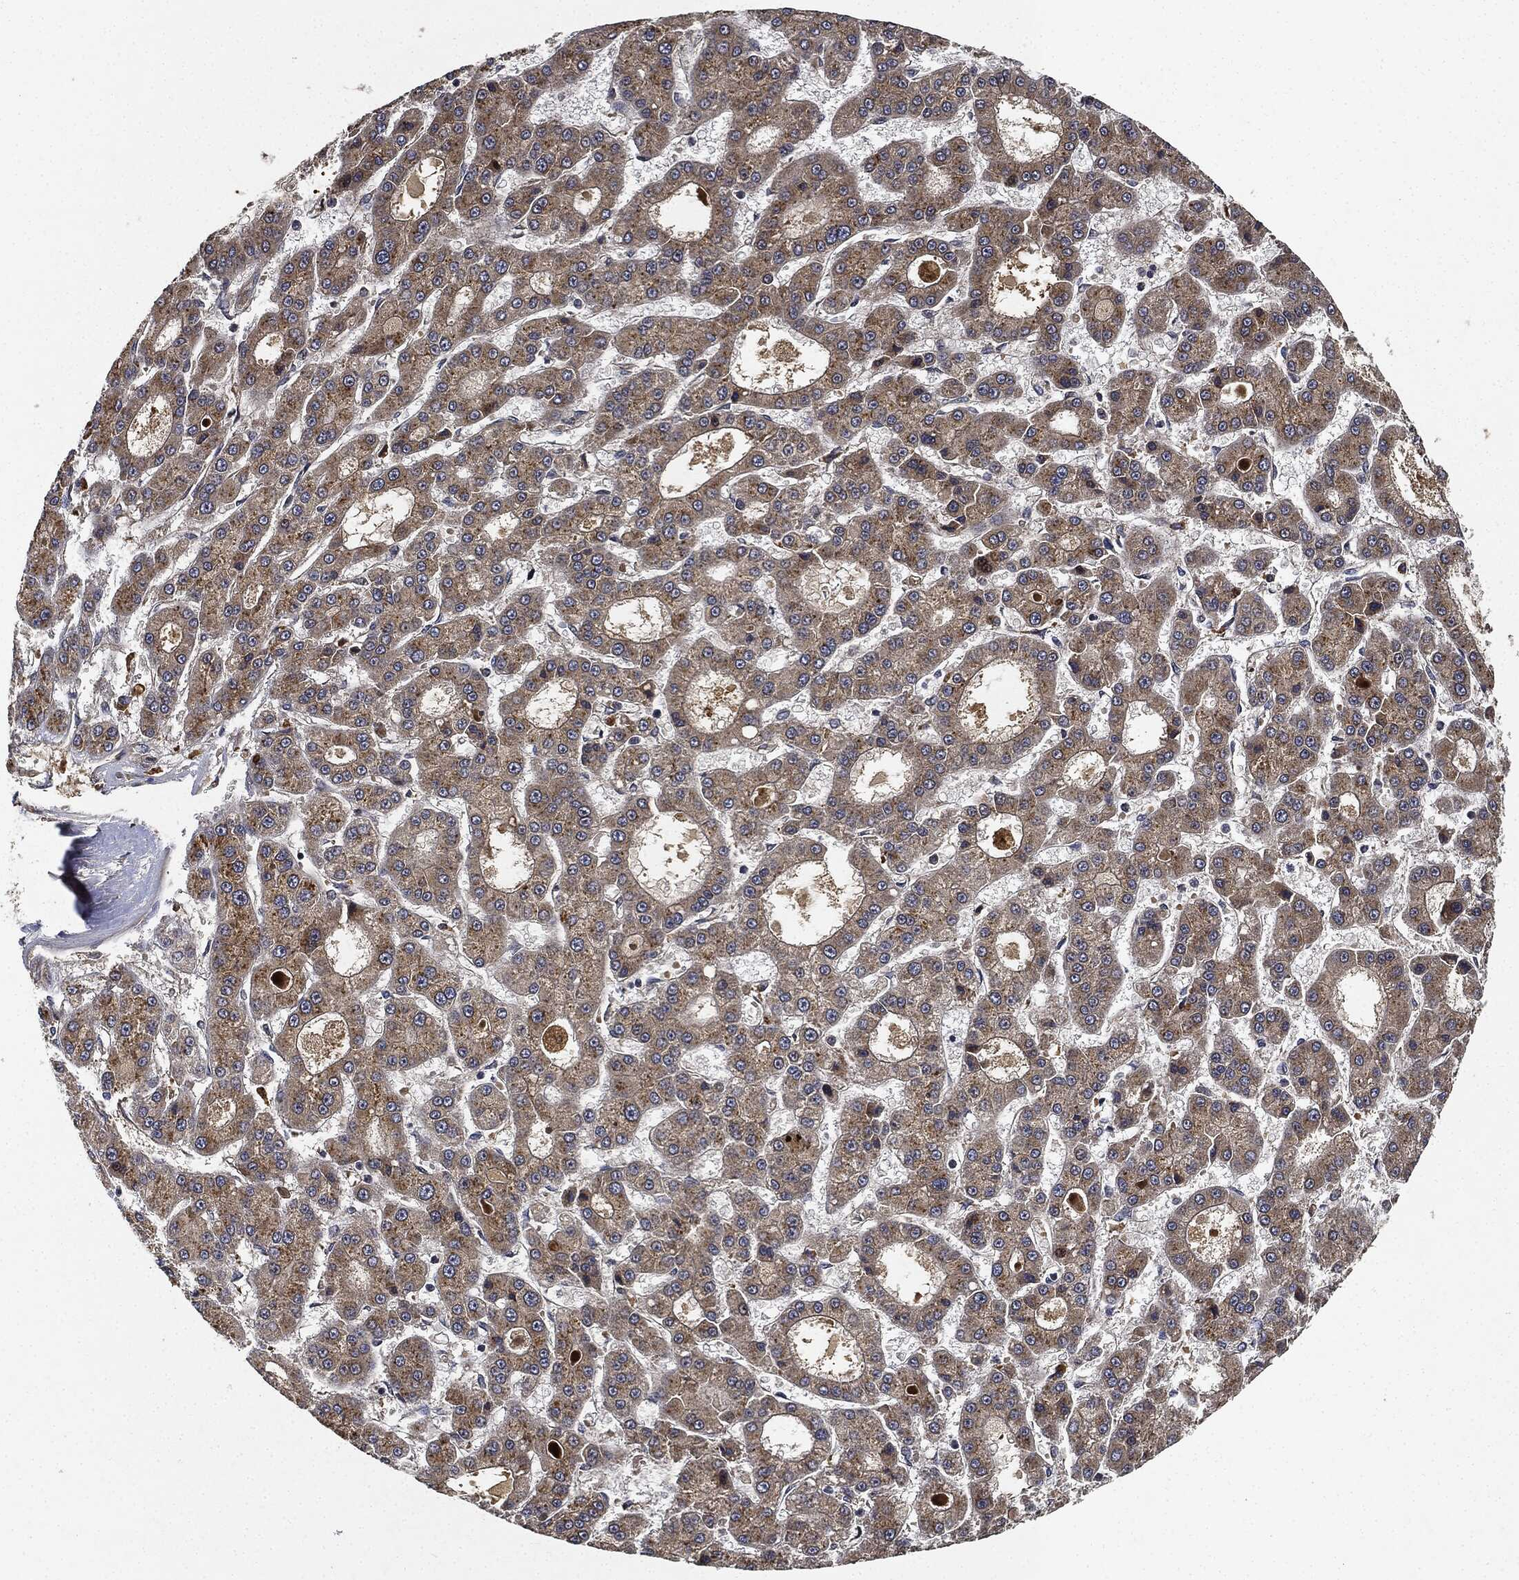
{"staining": {"intensity": "weak", "quantity": ">75%", "location": "cytoplasmic/membranous"}, "tissue": "liver cancer", "cell_type": "Tumor cells", "image_type": "cancer", "snomed": [{"axis": "morphology", "description": "Carcinoma, Hepatocellular, NOS"}, {"axis": "topography", "description": "Liver"}], "caption": "Liver cancer (hepatocellular carcinoma) stained with DAB (3,3'-diaminobenzidine) IHC shows low levels of weak cytoplasmic/membranous staining in approximately >75% of tumor cells.", "gene": "MLST8", "patient": {"sex": "male", "age": 70}}